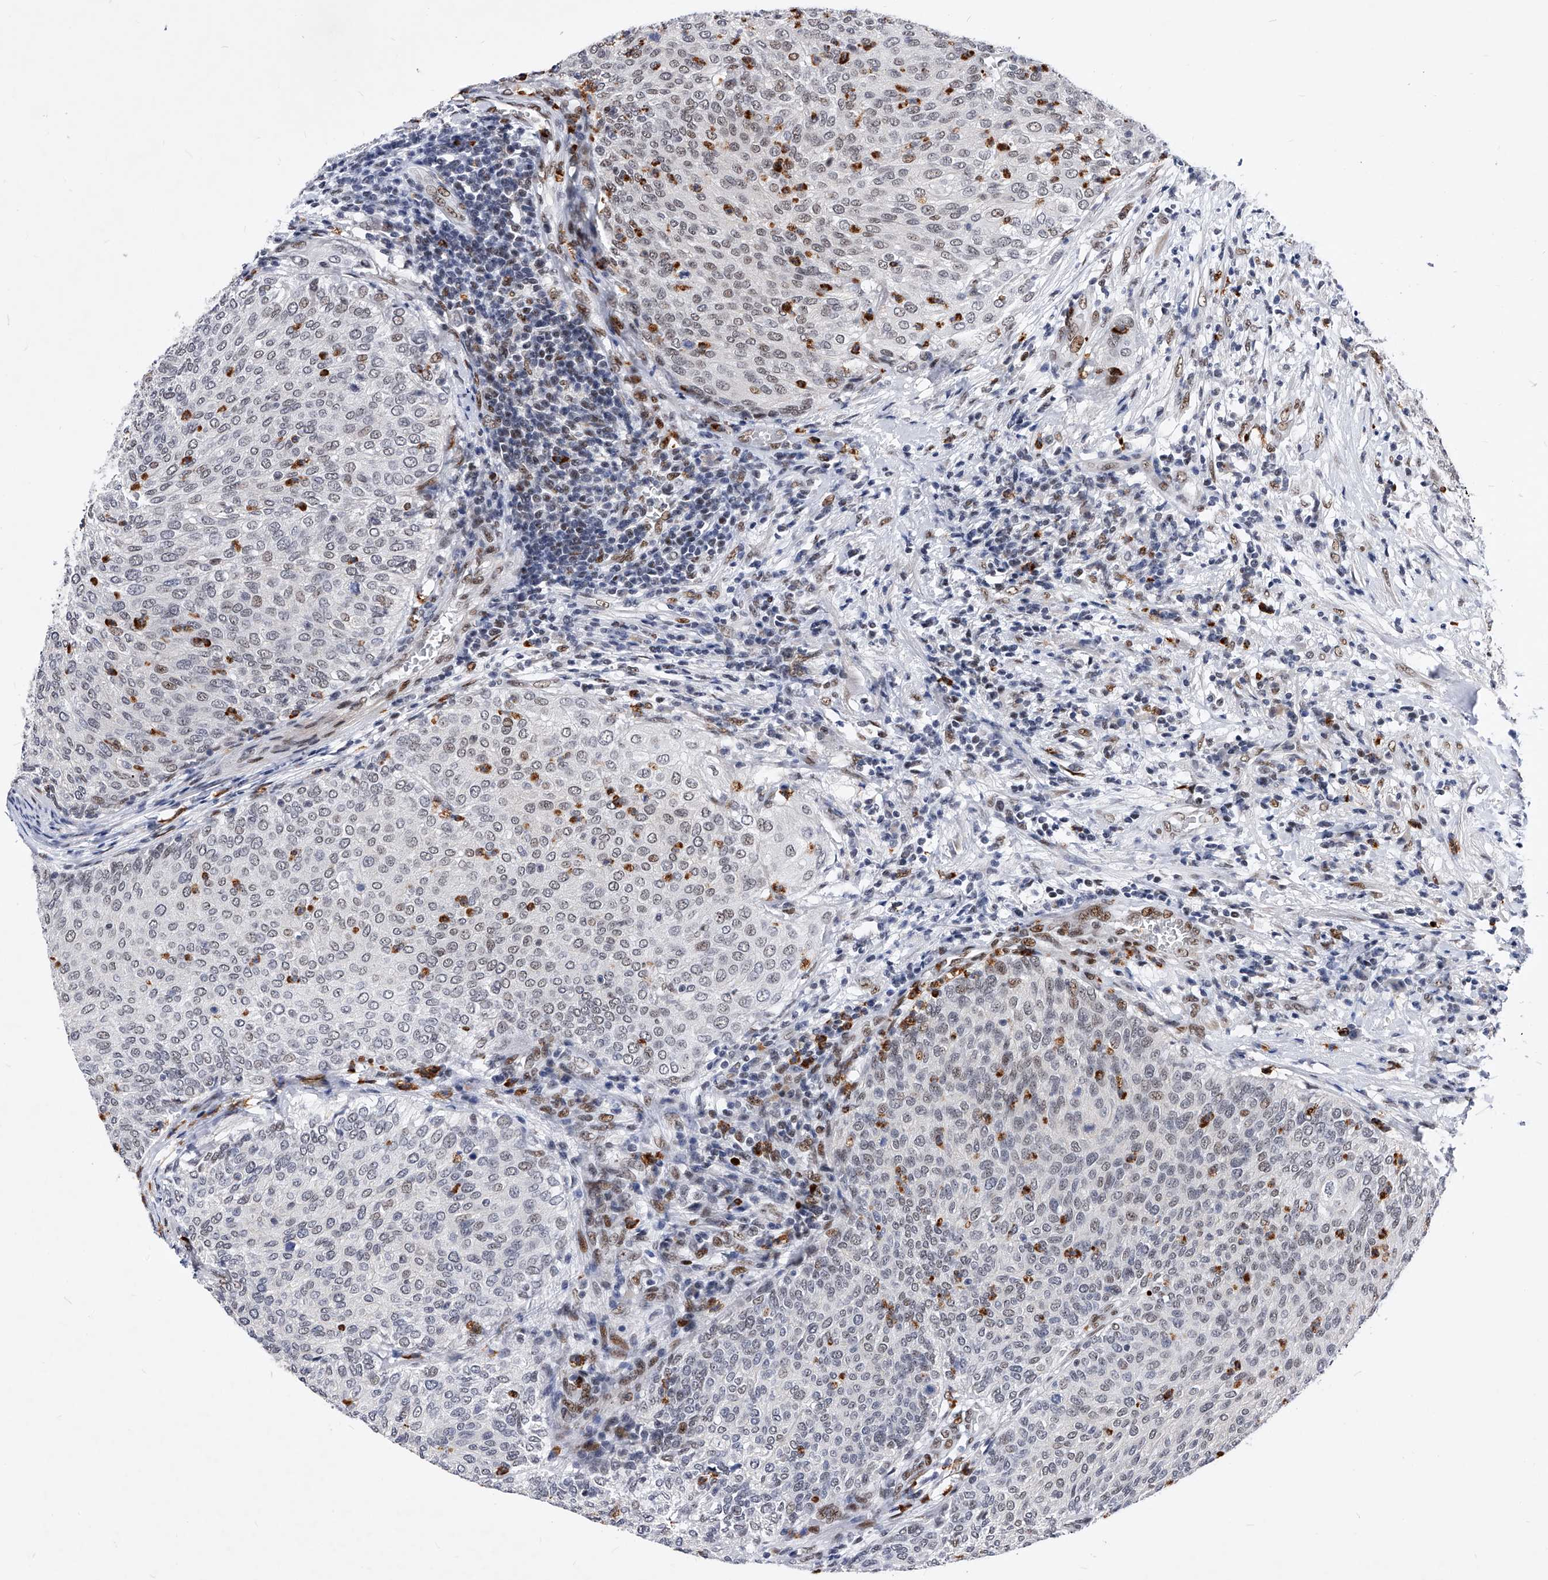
{"staining": {"intensity": "moderate", "quantity": "<25%", "location": "nuclear"}, "tissue": "urothelial cancer", "cell_type": "Tumor cells", "image_type": "cancer", "snomed": [{"axis": "morphology", "description": "Urothelial carcinoma, Low grade"}, {"axis": "topography", "description": "Urinary bladder"}], "caption": "This is an image of immunohistochemistry staining of low-grade urothelial carcinoma, which shows moderate positivity in the nuclear of tumor cells.", "gene": "TESK2", "patient": {"sex": "female", "age": 79}}